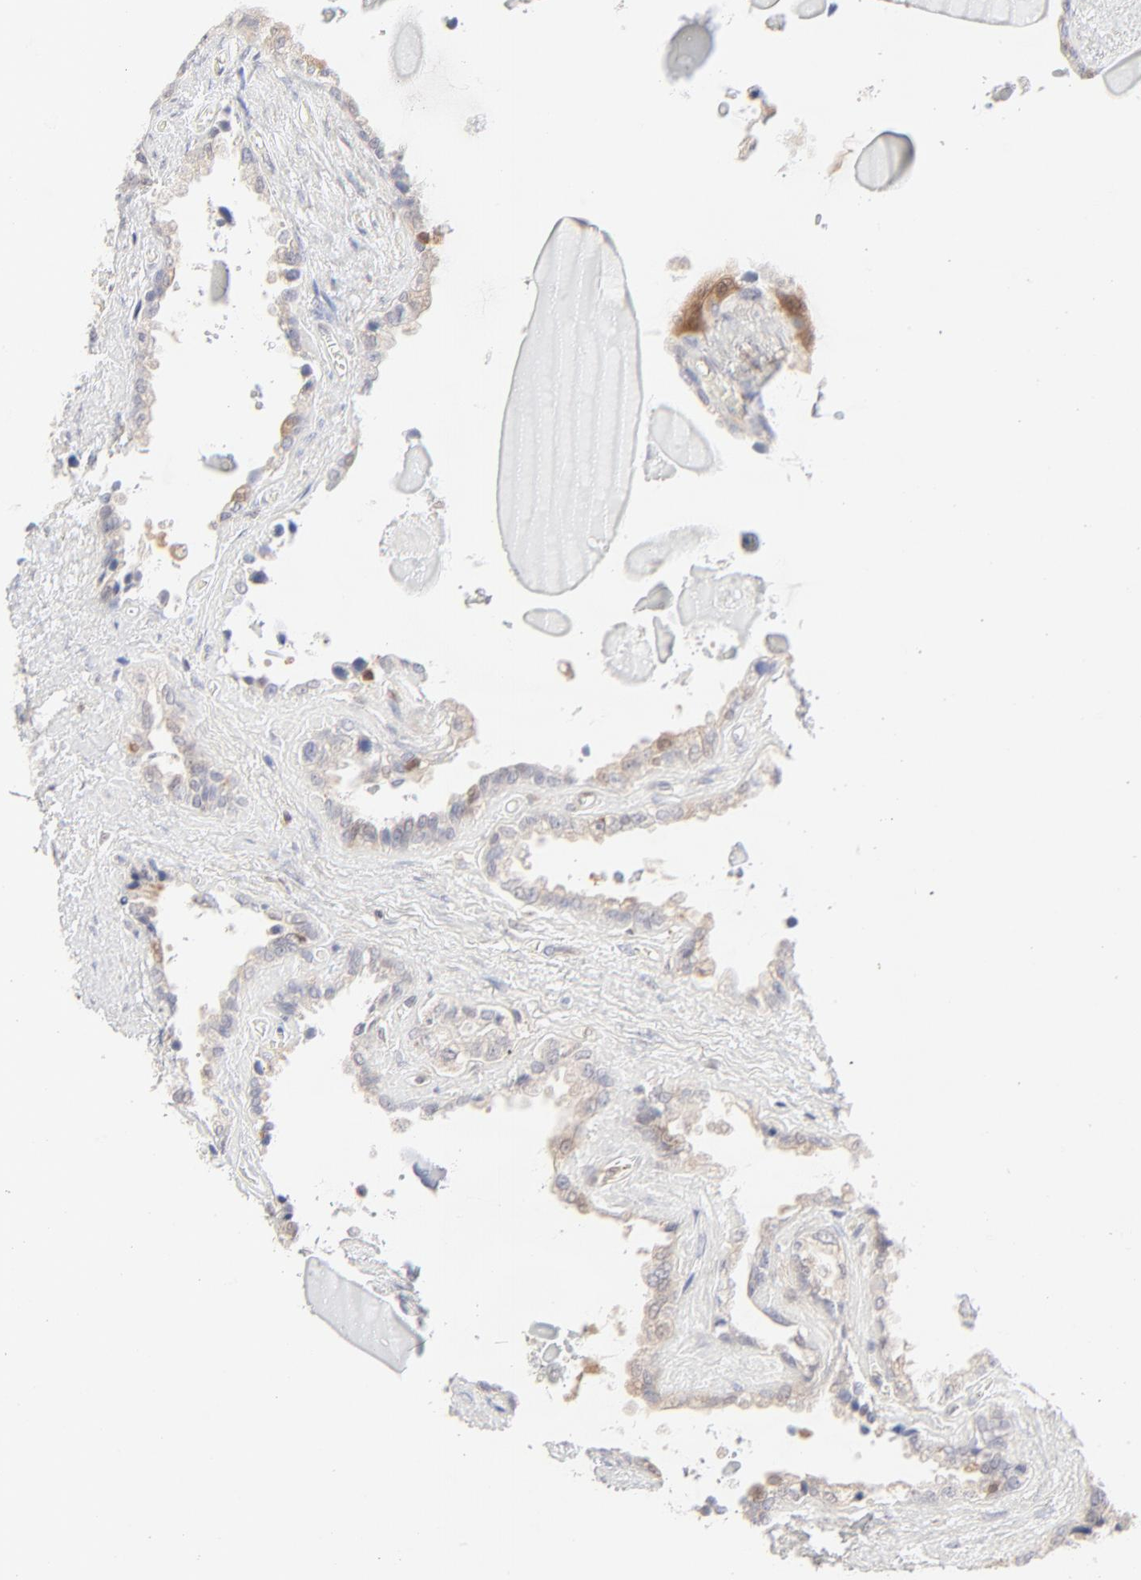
{"staining": {"intensity": "weak", "quantity": "<25%", "location": "cytoplasmic/membranous"}, "tissue": "seminal vesicle", "cell_type": "Glandular cells", "image_type": "normal", "snomed": [{"axis": "morphology", "description": "Normal tissue, NOS"}, {"axis": "morphology", "description": "Inflammation, NOS"}, {"axis": "topography", "description": "Urinary bladder"}, {"axis": "topography", "description": "Prostate"}, {"axis": "topography", "description": "Seminal veicle"}], "caption": "Seminal vesicle was stained to show a protein in brown. There is no significant expression in glandular cells. (DAB IHC visualized using brightfield microscopy, high magnification).", "gene": "CDK6", "patient": {"sex": "male", "age": 82}}